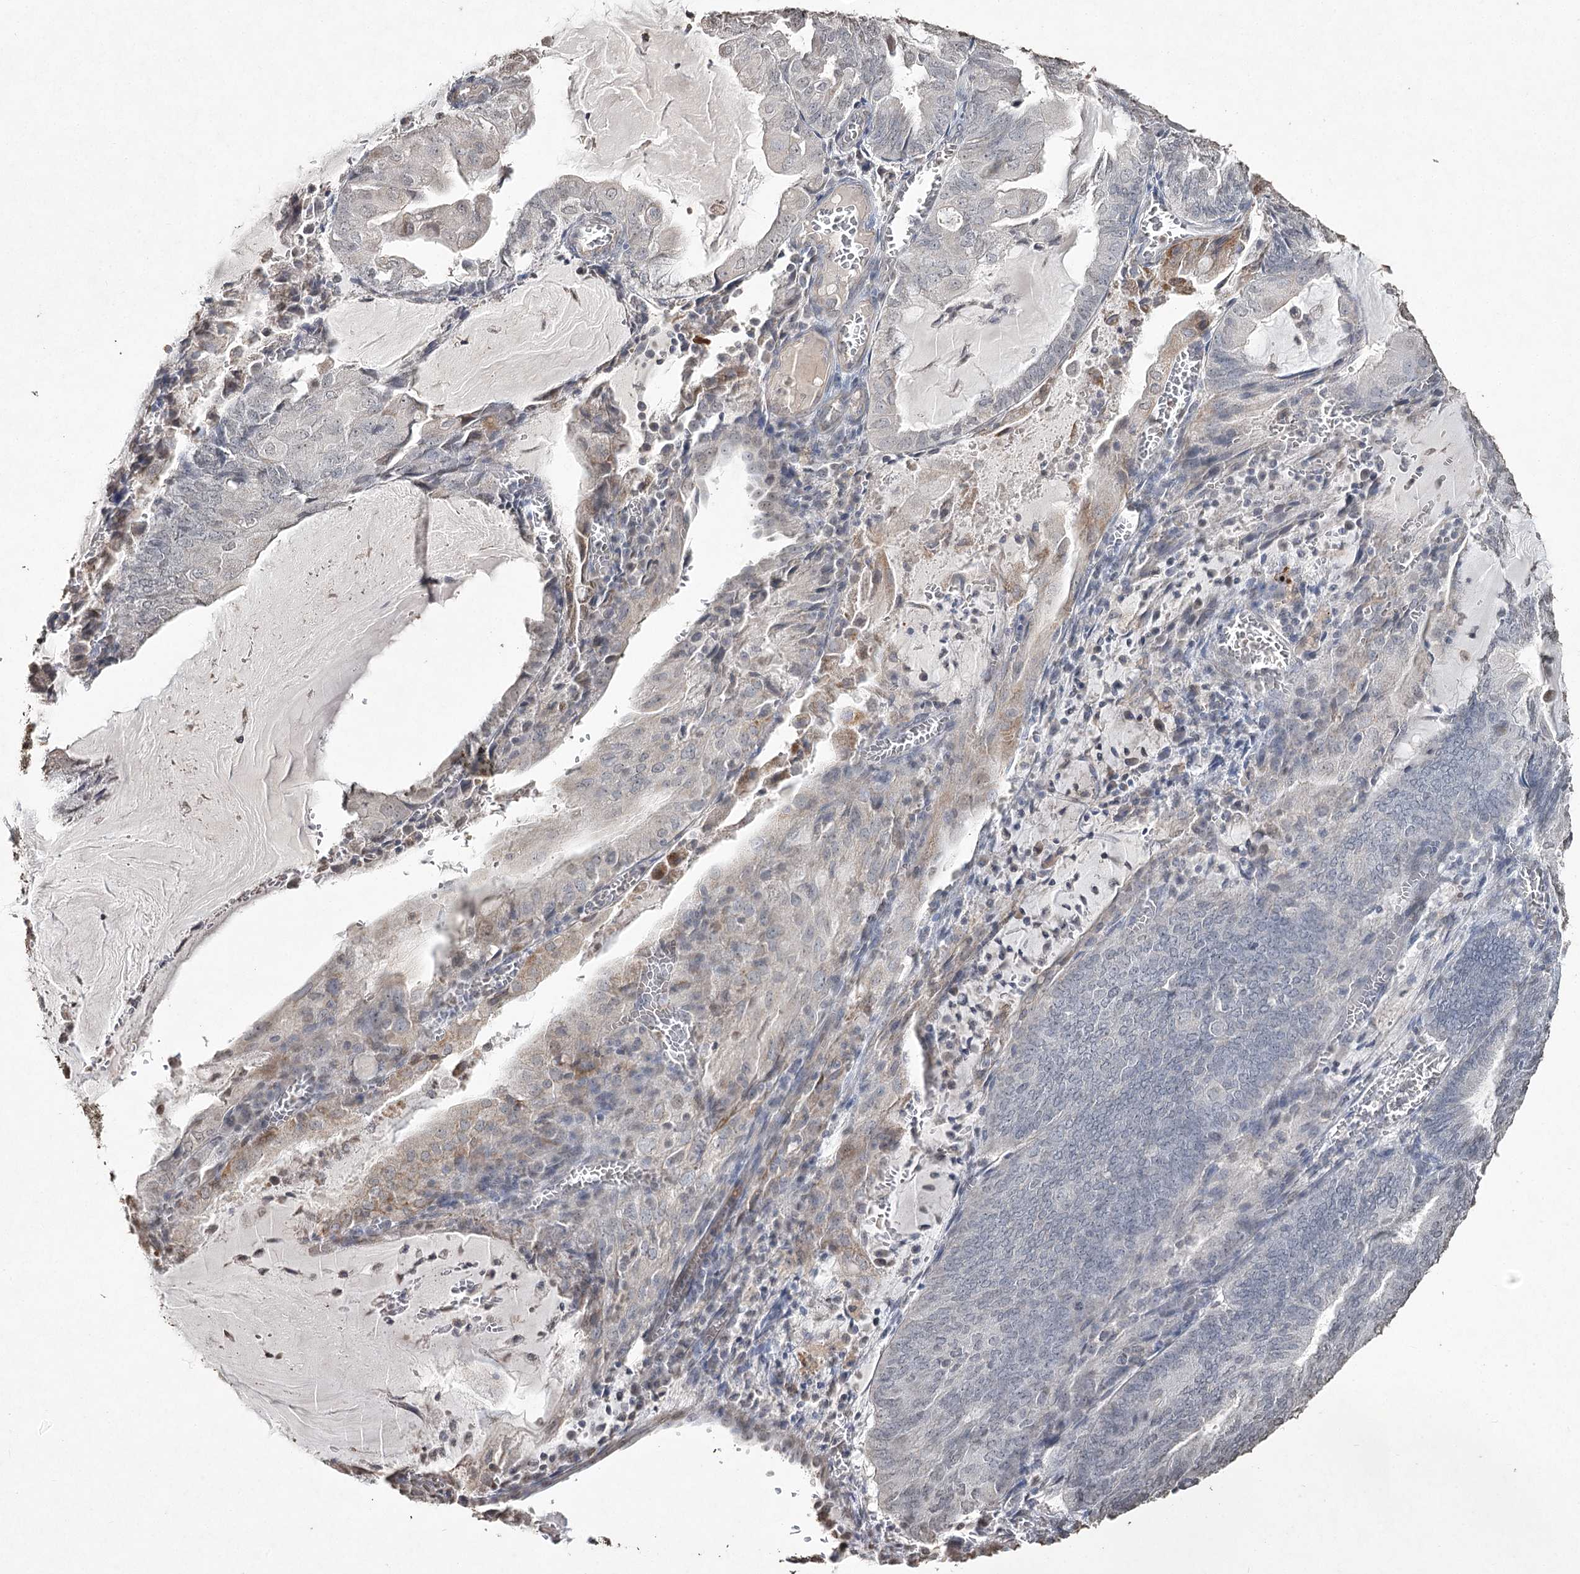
{"staining": {"intensity": "negative", "quantity": "none", "location": "none"}, "tissue": "endometrial cancer", "cell_type": "Tumor cells", "image_type": "cancer", "snomed": [{"axis": "morphology", "description": "Adenocarcinoma, NOS"}, {"axis": "topography", "description": "Endometrium"}], "caption": "Human endometrial adenocarcinoma stained for a protein using IHC shows no staining in tumor cells.", "gene": "DMXL1", "patient": {"sex": "female", "age": 81}}